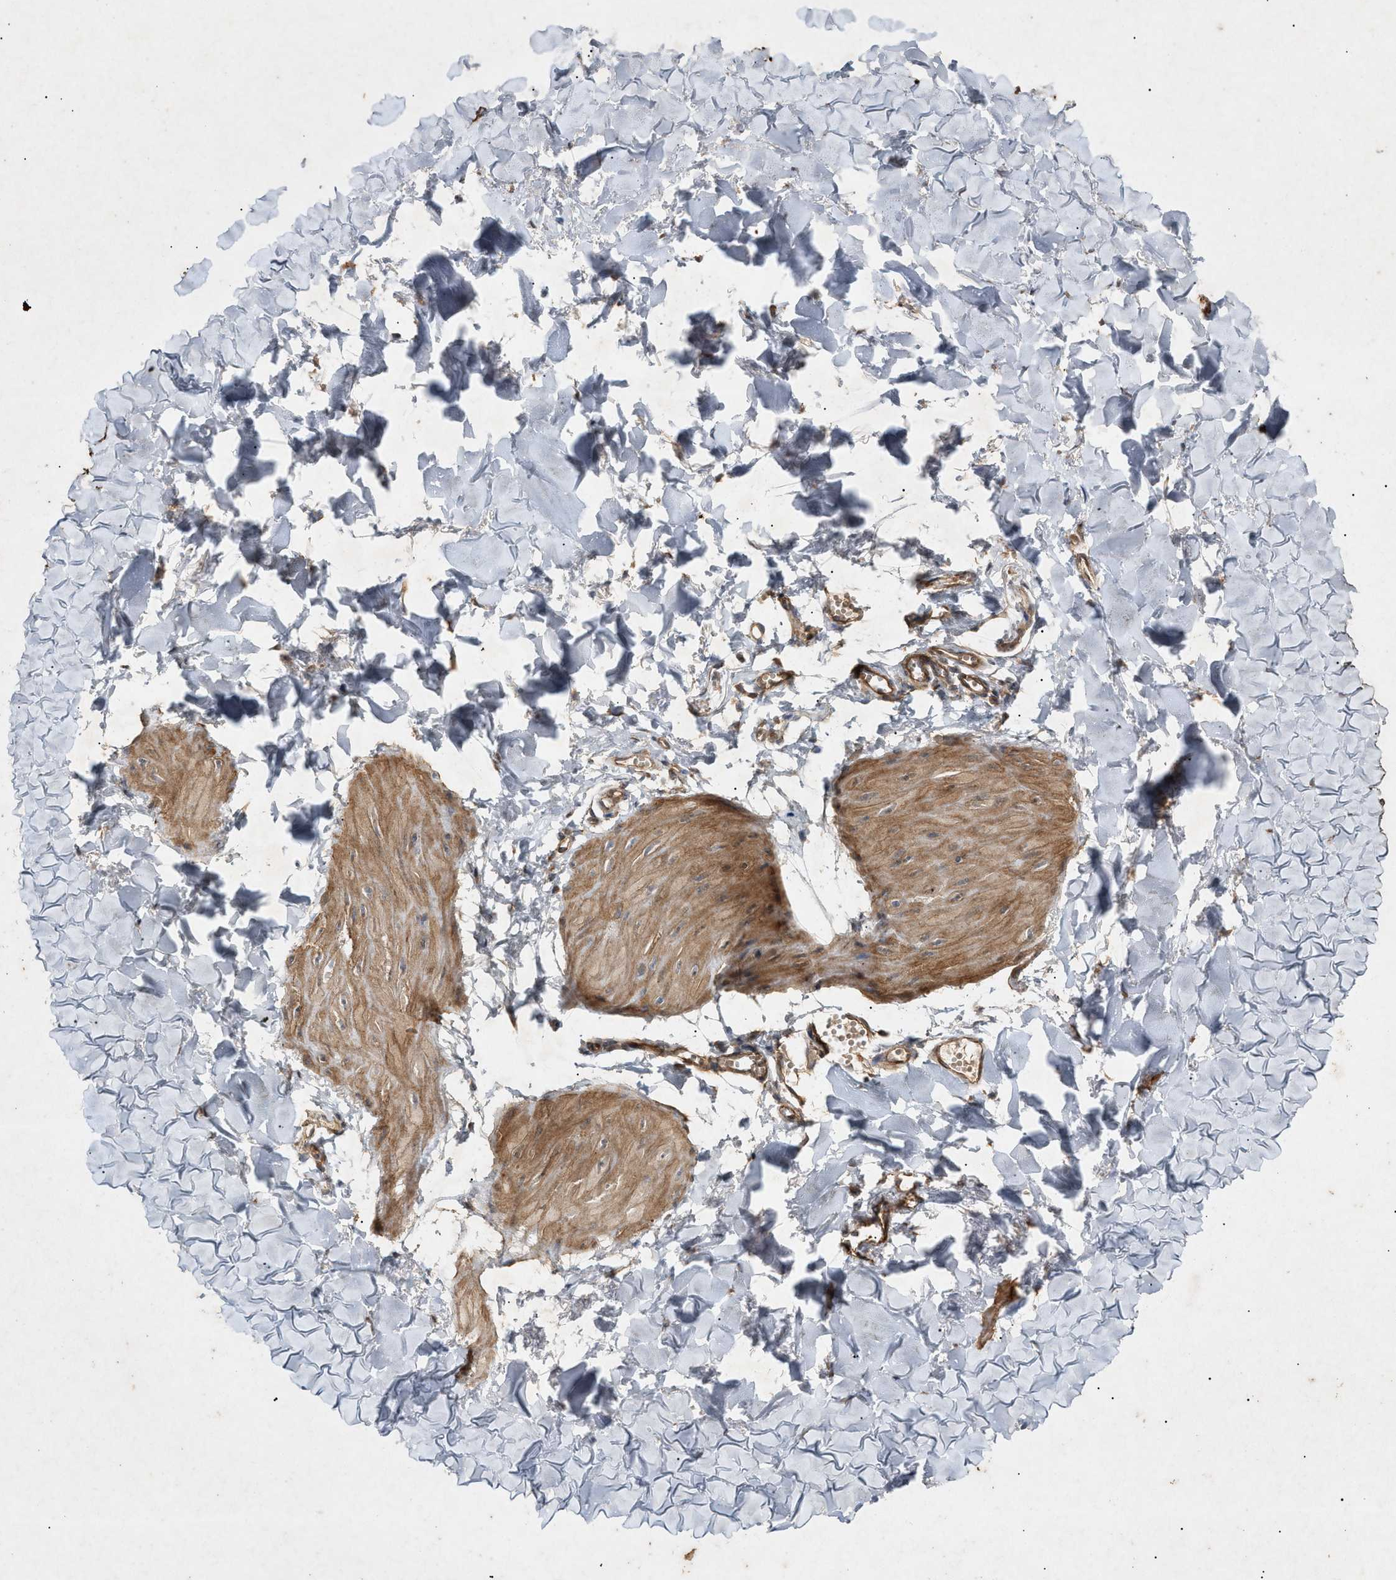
{"staining": {"intensity": "strong", "quantity": ">75%", "location": "cytoplasmic/membranous"}, "tissue": "skin", "cell_type": "Fibroblasts", "image_type": "normal", "snomed": [{"axis": "morphology", "description": "Normal tissue, NOS"}, {"axis": "topography", "description": "Skin"}], "caption": "Brown immunohistochemical staining in normal skin demonstrates strong cytoplasmic/membranous staining in about >75% of fibroblasts.", "gene": "MTCH1", "patient": {"sex": "female", "age": 17}}